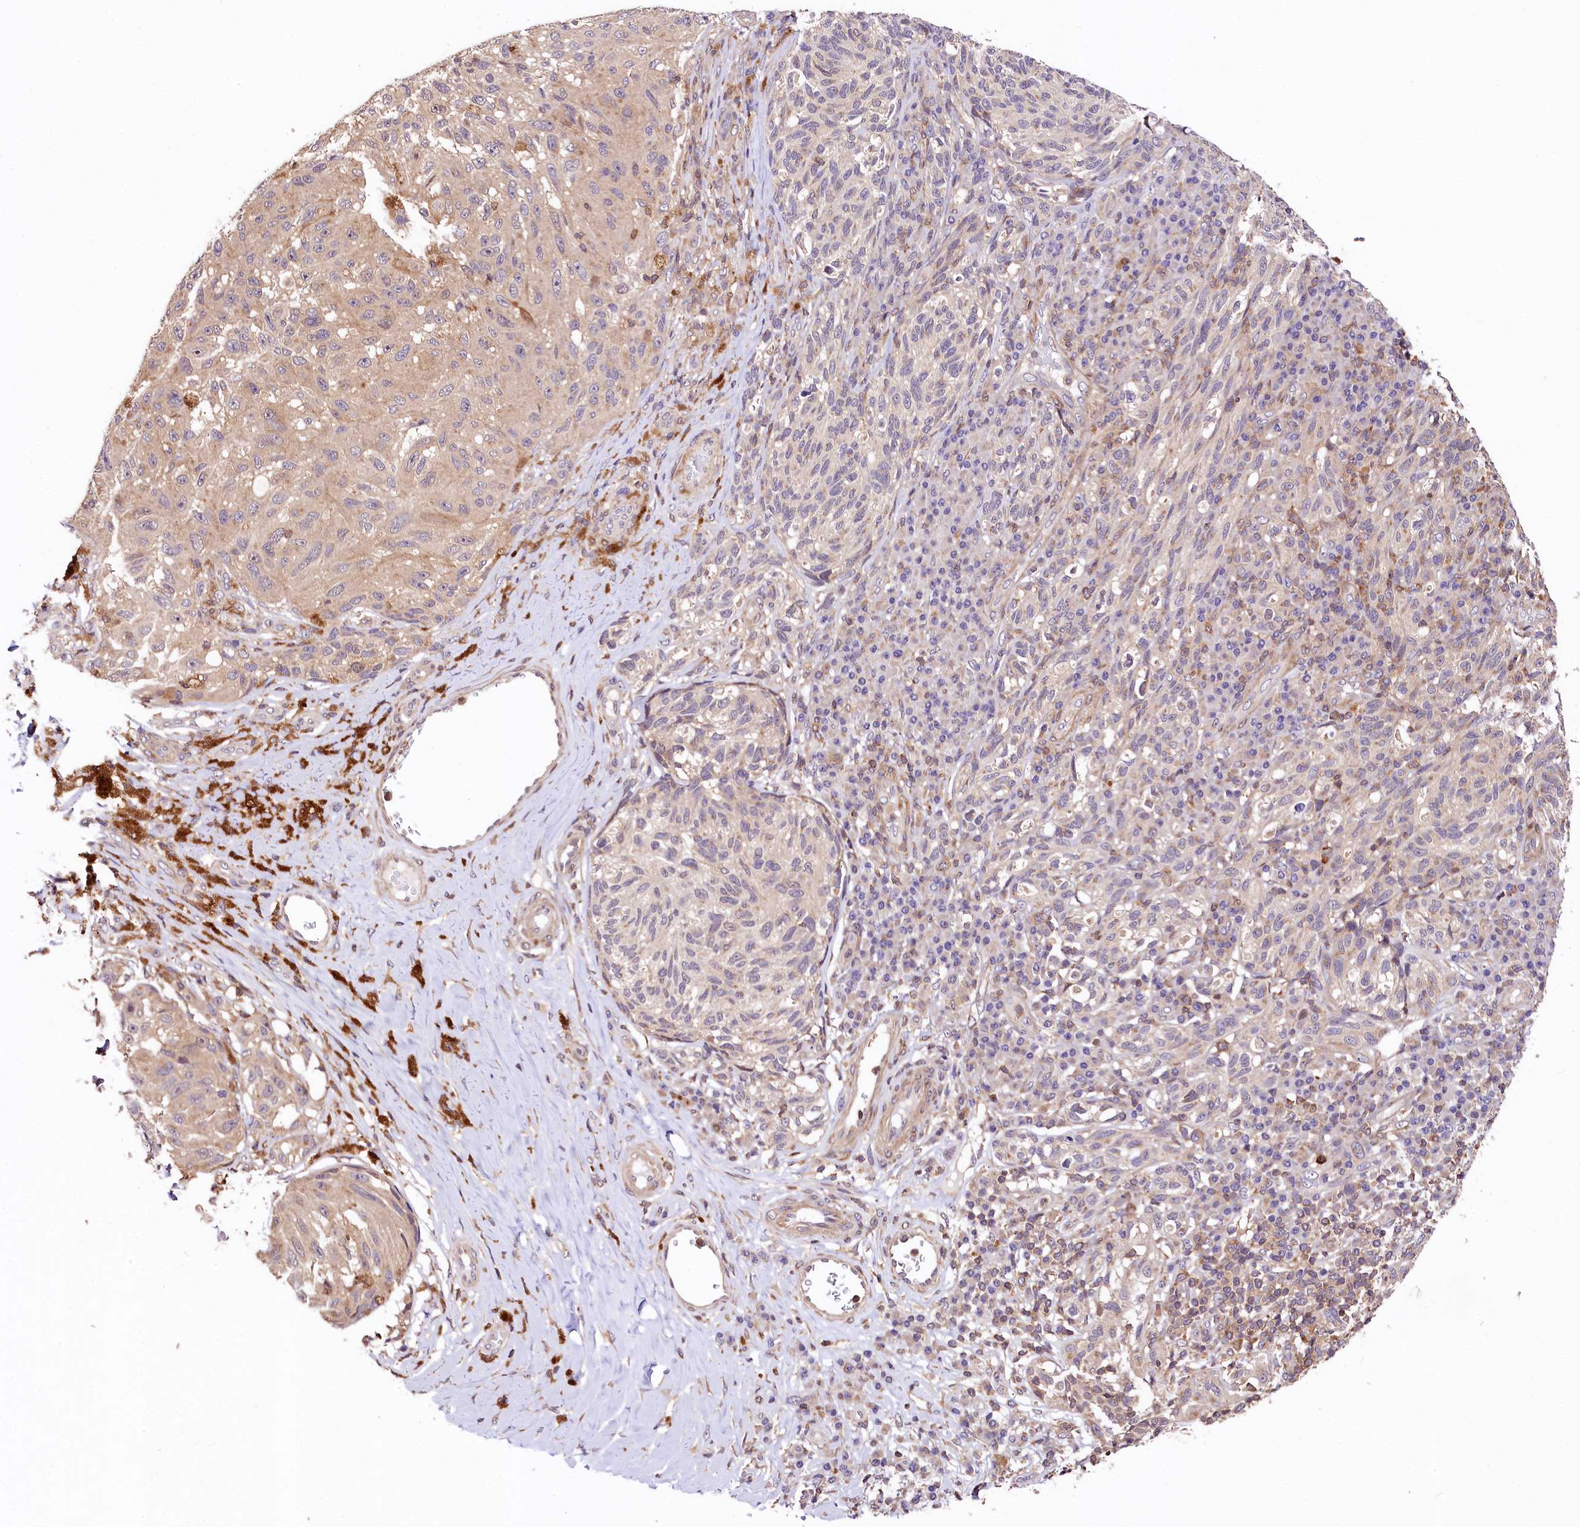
{"staining": {"intensity": "weak", "quantity": "25%-75%", "location": "cytoplasmic/membranous"}, "tissue": "melanoma", "cell_type": "Tumor cells", "image_type": "cancer", "snomed": [{"axis": "morphology", "description": "Malignant melanoma, NOS"}, {"axis": "topography", "description": "Skin"}], "caption": "The immunohistochemical stain shows weak cytoplasmic/membranous expression in tumor cells of malignant melanoma tissue.", "gene": "CHORDC1", "patient": {"sex": "female", "age": 73}}